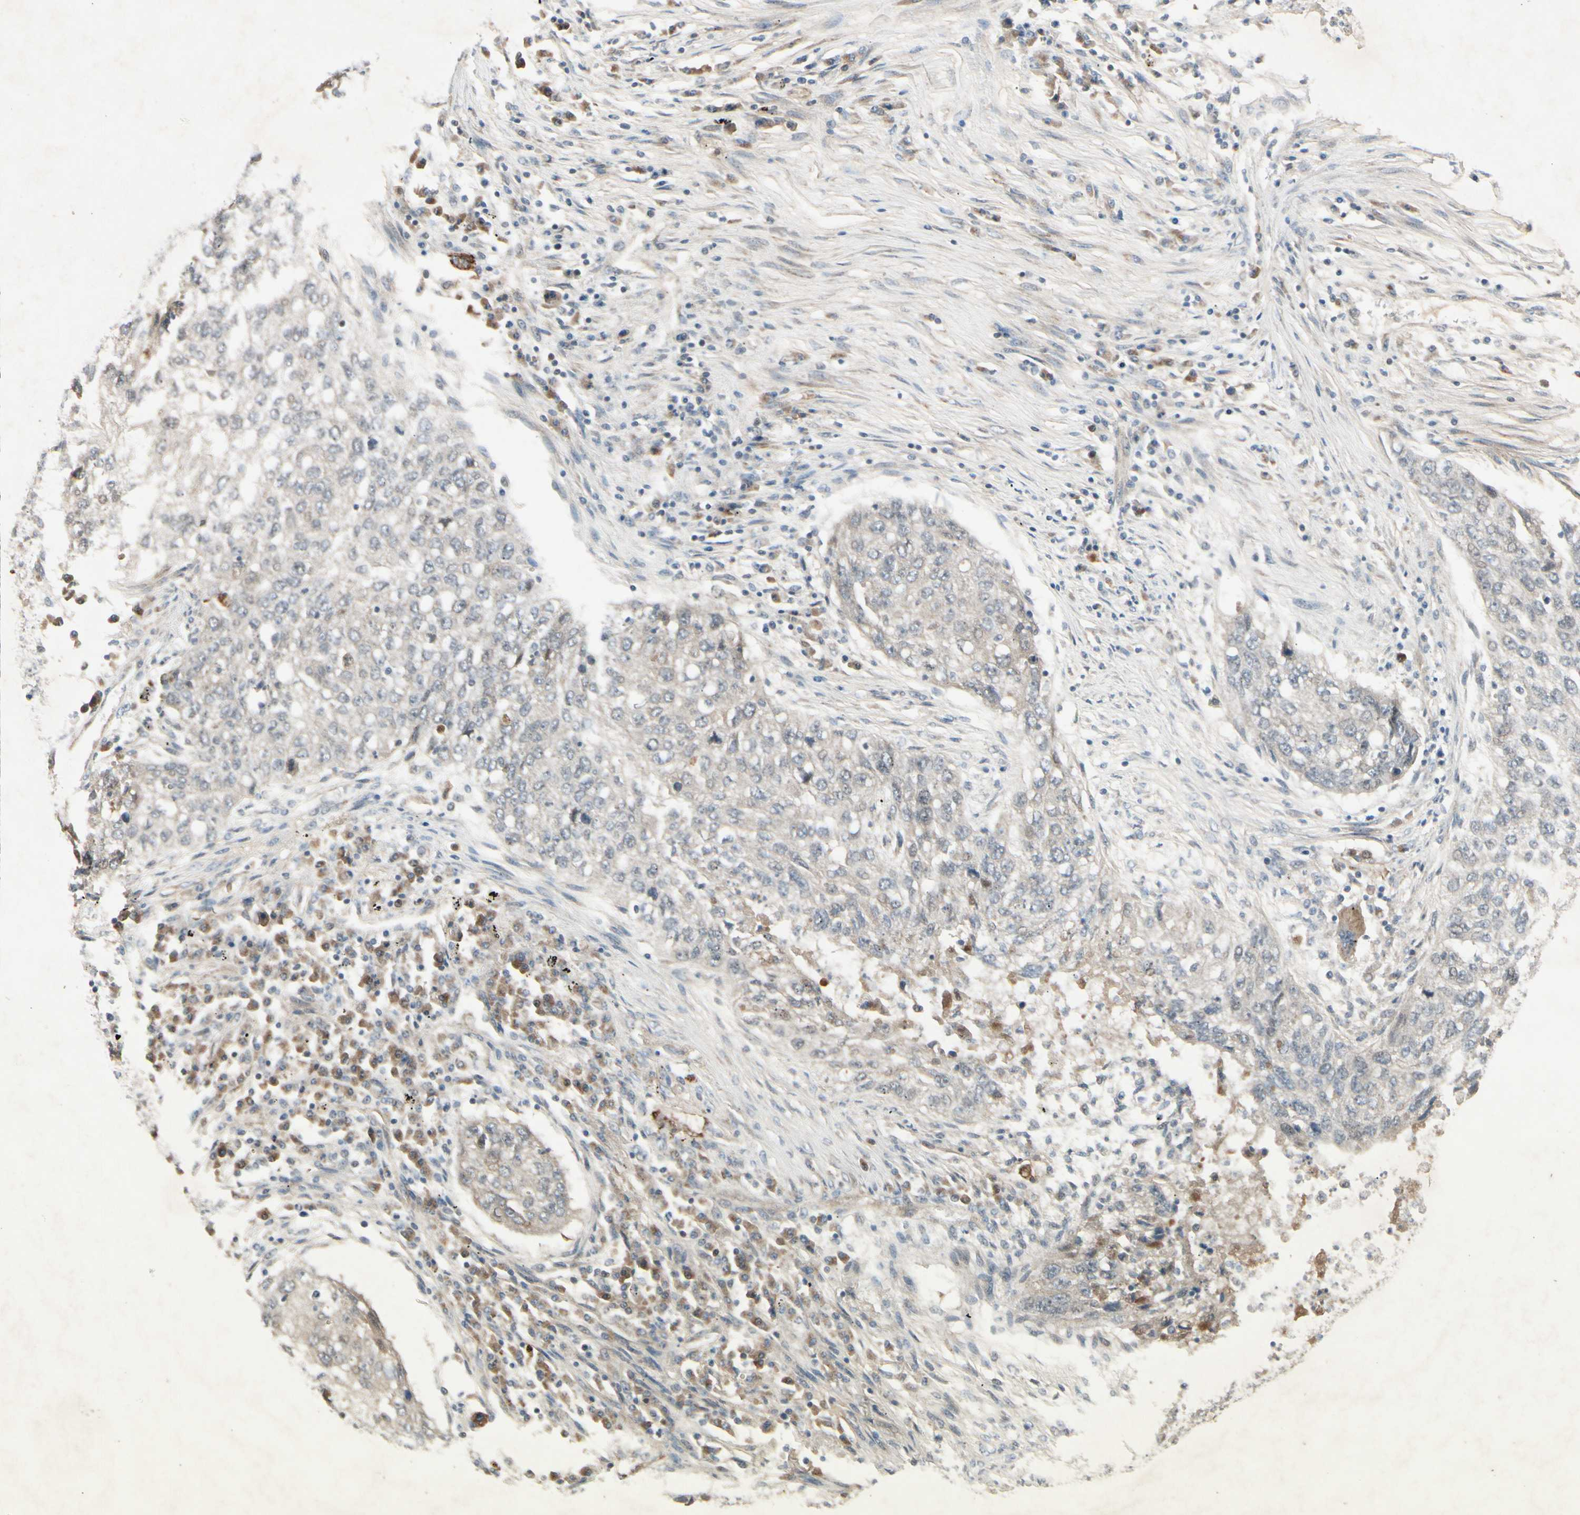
{"staining": {"intensity": "weak", "quantity": "<25%", "location": "cytoplasmic/membranous"}, "tissue": "lung cancer", "cell_type": "Tumor cells", "image_type": "cancer", "snomed": [{"axis": "morphology", "description": "Squamous cell carcinoma, NOS"}, {"axis": "topography", "description": "Lung"}], "caption": "The histopathology image shows no significant expression in tumor cells of squamous cell carcinoma (lung).", "gene": "FHDC1", "patient": {"sex": "female", "age": 63}}